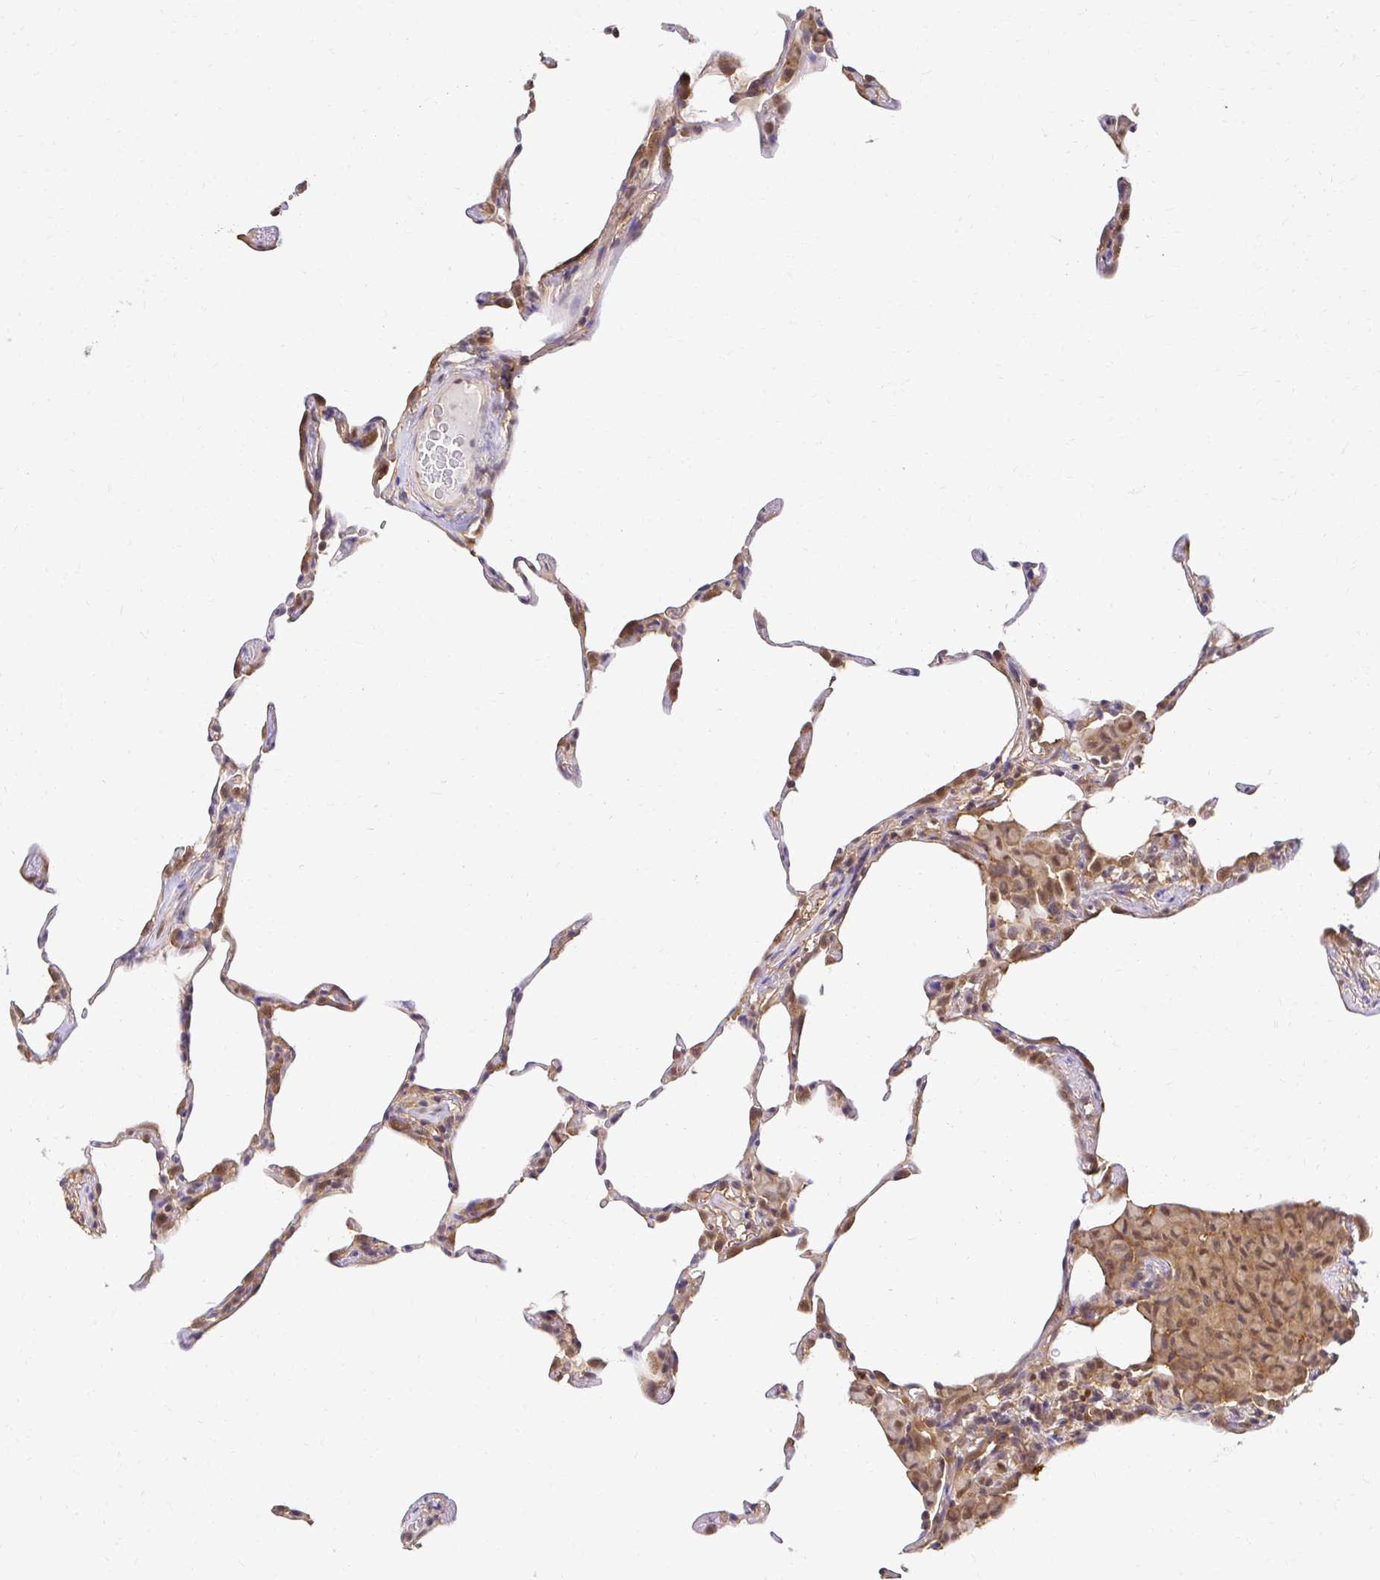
{"staining": {"intensity": "moderate", "quantity": "<25%", "location": "cytoplasmic/membranous,nuclear"}, "tissue": "lung", "cell_type": "Alveolar cells", "image_type": "normal", "snomed": [{"axis": "morphology", "description": "Normal tissue, NOS"}, {"axis": "topography", "description": "Lung"}], "caption": "Protein expression analysis of normal human lung reveals moderate cytoplasmic/membranous,nuclear expression in approximately <25% of alveolar cells. The protein of interest is shown in brown color, while the nuclei are stained blue.", "gene": "PSMA4", "patient": {"sex": "female", "age": 57}}